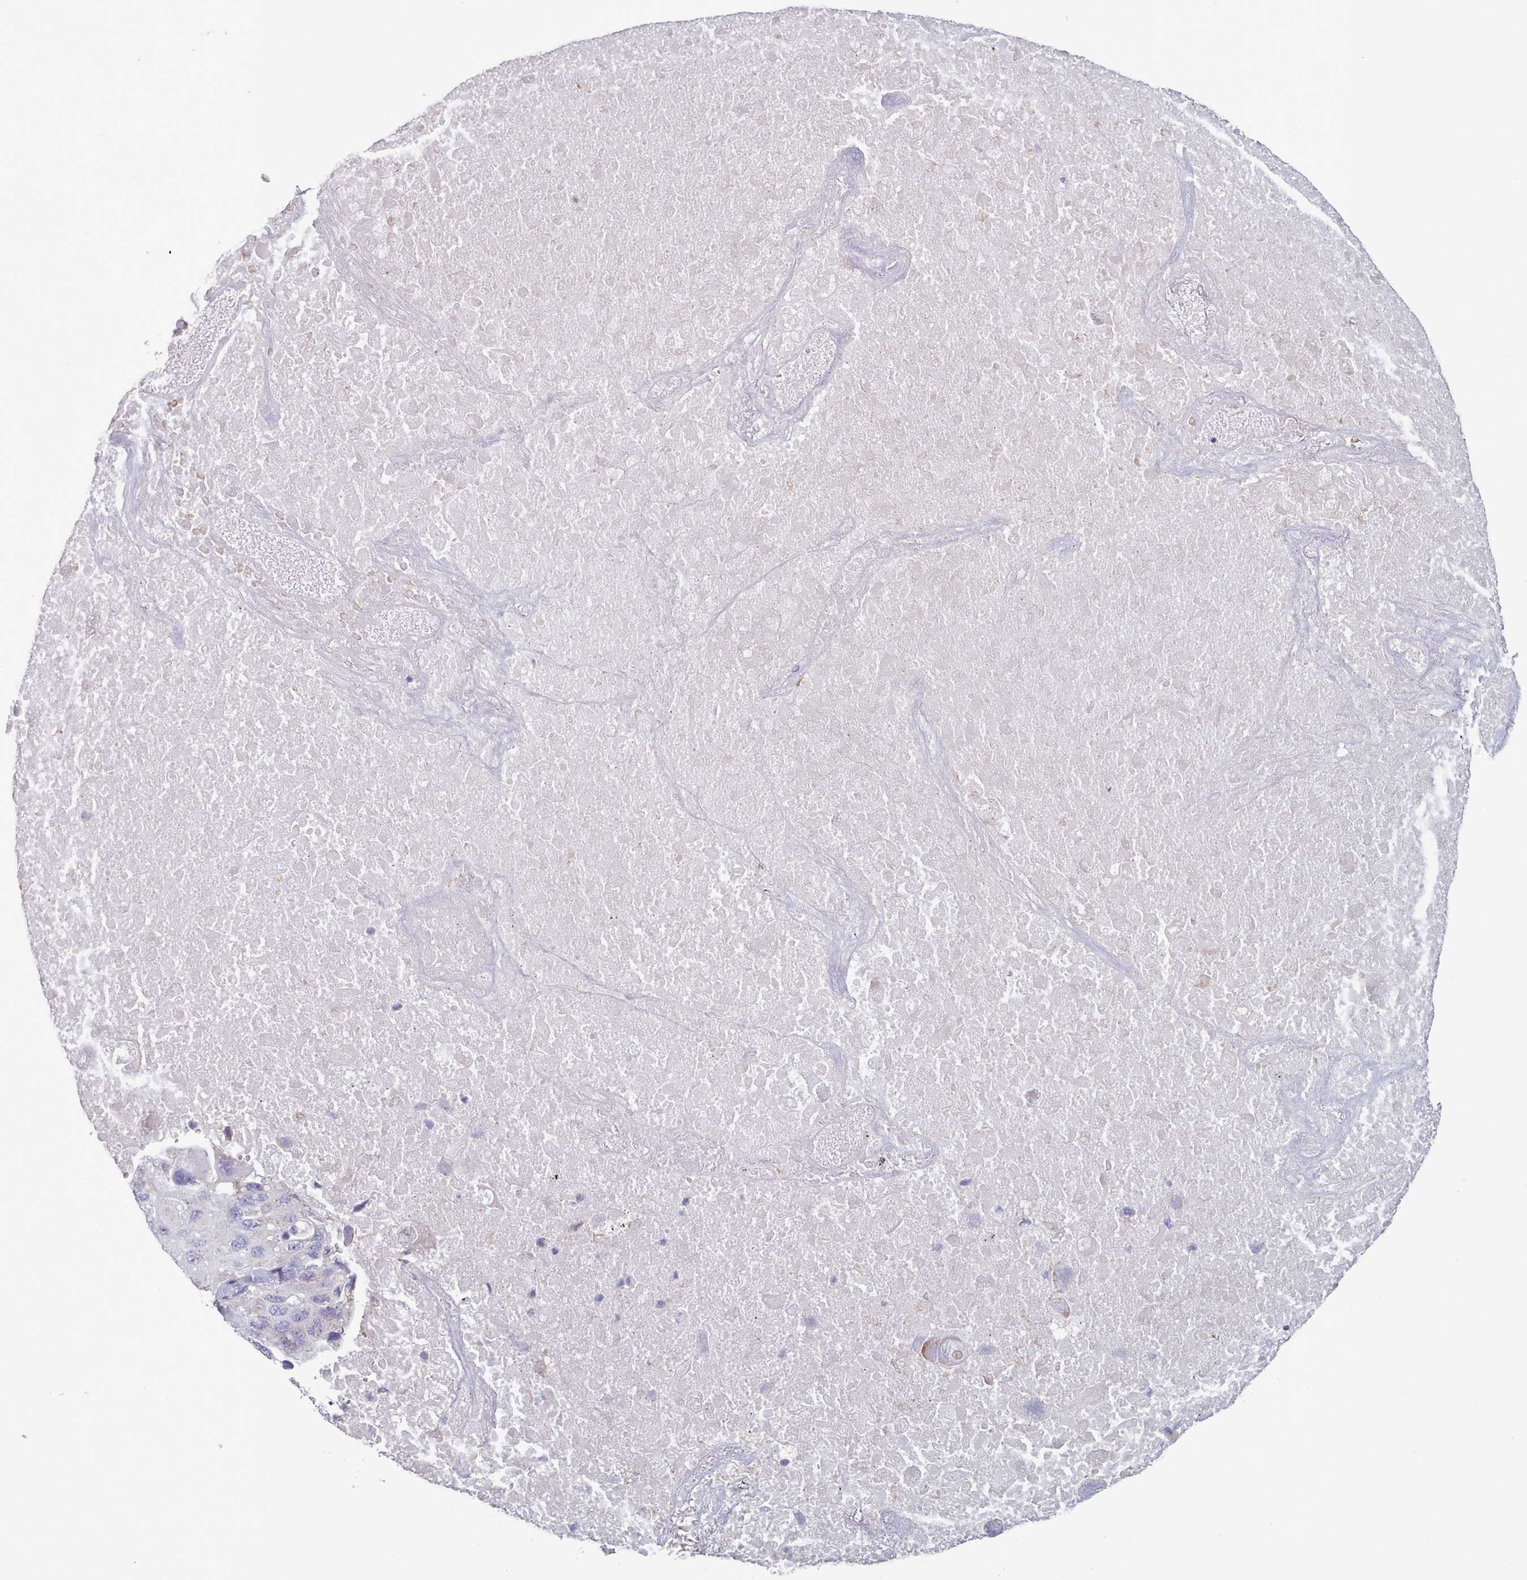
{"staining": {"intensity": "negative", "quantity": "none", "location": "none"}, "tissue": "lung cancer", "cell_type": "Tumor cells", "image_type": "cancer", "snomed": [{"axis": "morphology", "description": "Squamous cell carcinoma, NOS"}, {"axis": "topography", "description": "Lung"}], "caption": "Protein analysis of lung cancer reveals no significant expression in tumor cells.", "gene": "HAO1", "patient": {"sex": "female", "age": 73}}